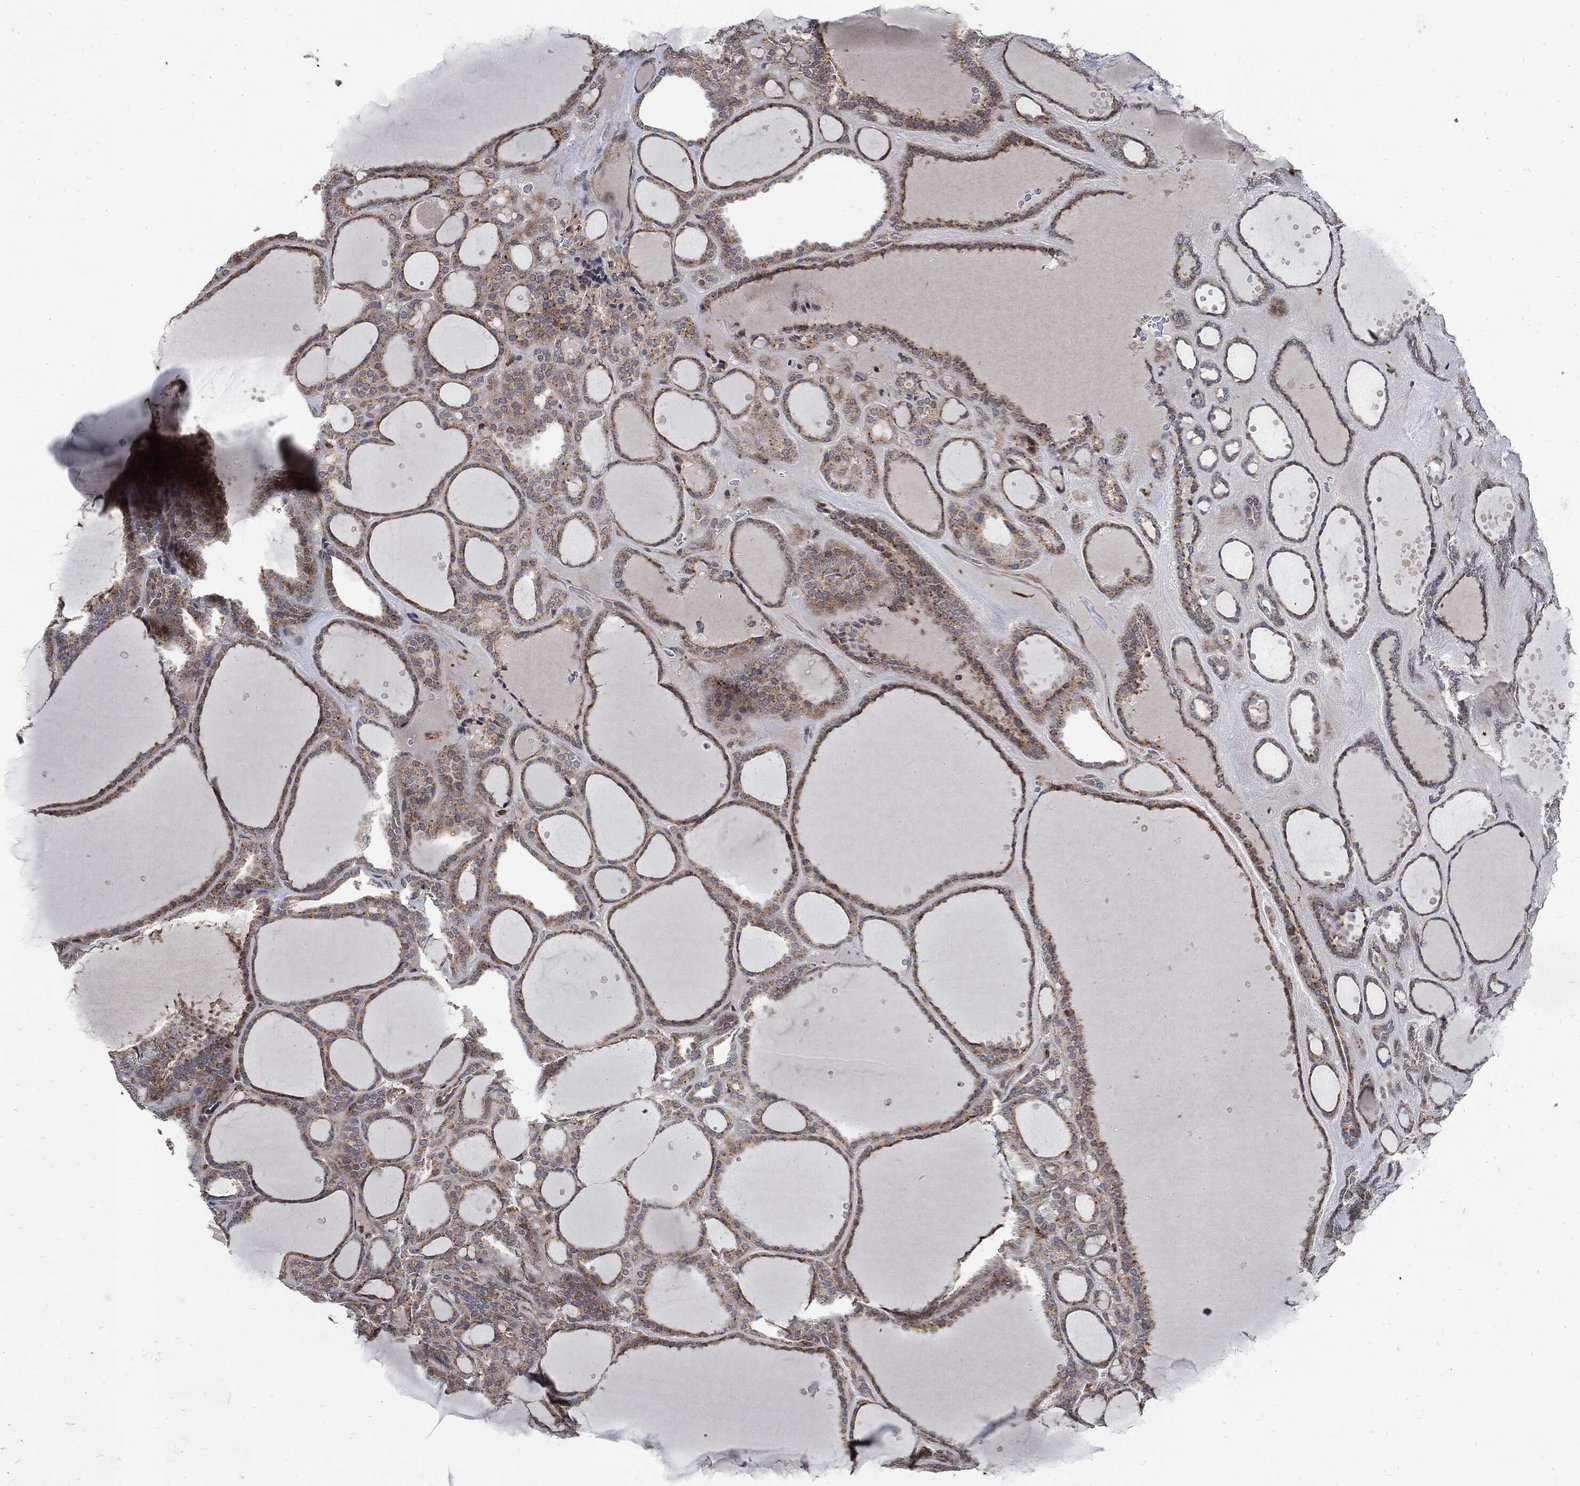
{"staining": {"intensity": "moderate", "quantity": ">75%", "location": "cytoplasmic/membranous"}, "tissue": "thyroid gland", "cell_type": "Glandular cells", "image_type": "normal", "snomed": [{"axis": "morphology", "description": "Normal tissue, NOS"}, {"axis": "topography", "description": "Thyroid gland"}], "caption": "Normal thyroid gland reveals moderate cytoplasmic/membranous staining in approximately >75% of glandular cells Using DAB (brown) and hematoxylin (blue) stains, captured at high magnification using brightfield microscopy..", "gene": "SLC31A2", "patient": {"sex": "male", "age": 63}}